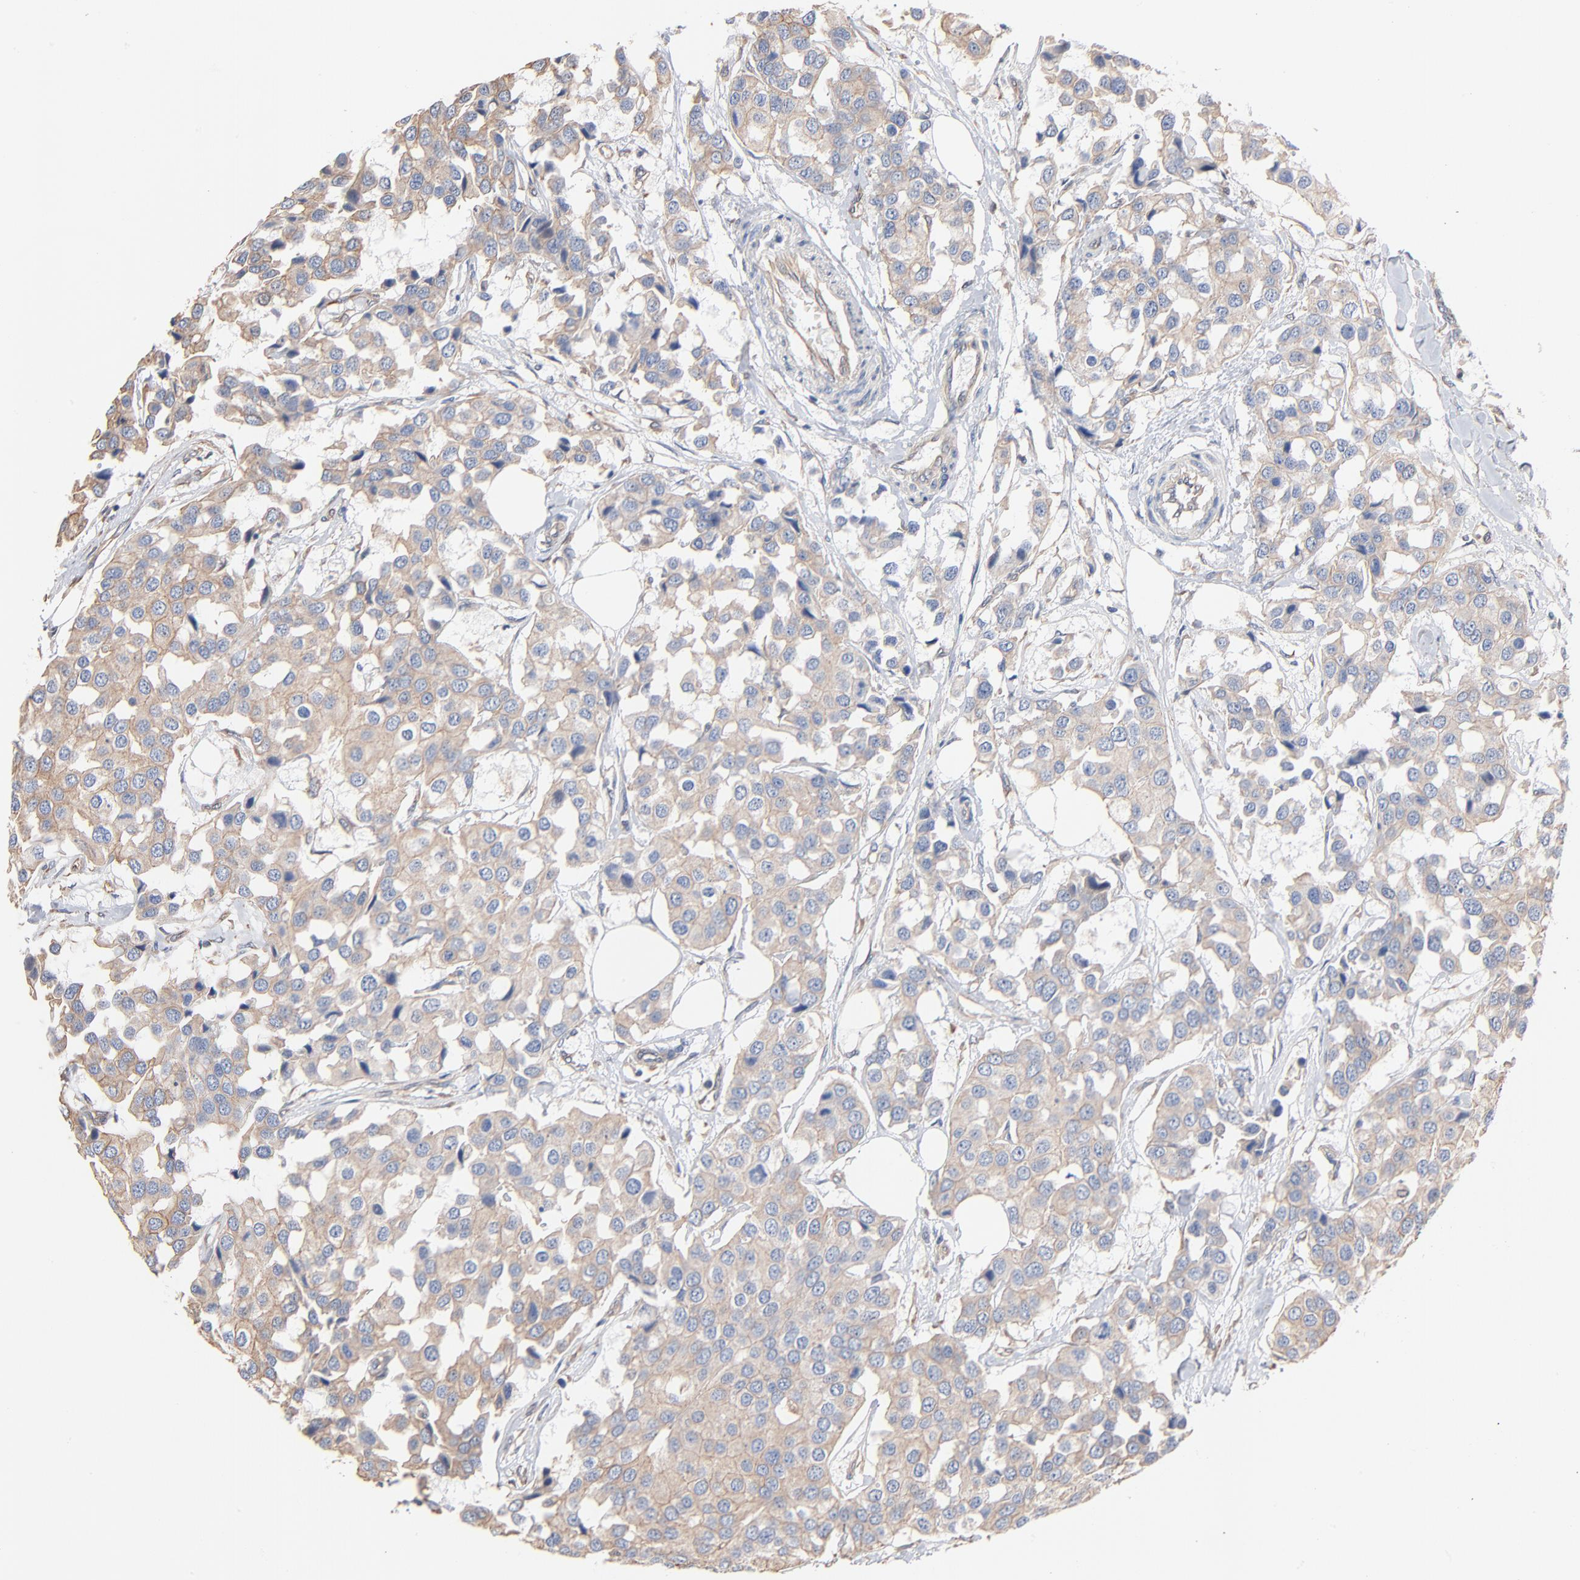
{"staining": {"intensity": "weak", "quantity": ">75%", "location": "cytoplasmic/membranous"}, "tissue": "breast cancer", "cell_type": "Tumor cells", "image_type": "cancer", "snomed": [{"axis": "morphology", "description": "Duct carcinoma"}, {"axis": "topography", "description": "Breast"}], "caption": "Protein expression analysis of human breast cancer (infiltrating ductal carcinoma) reveals weak cytoplasmic/membranous positivity in approximately >75% of tumor cells.", "gene": "ABCD4", "patient": {"sex": "female", "age": 80}}